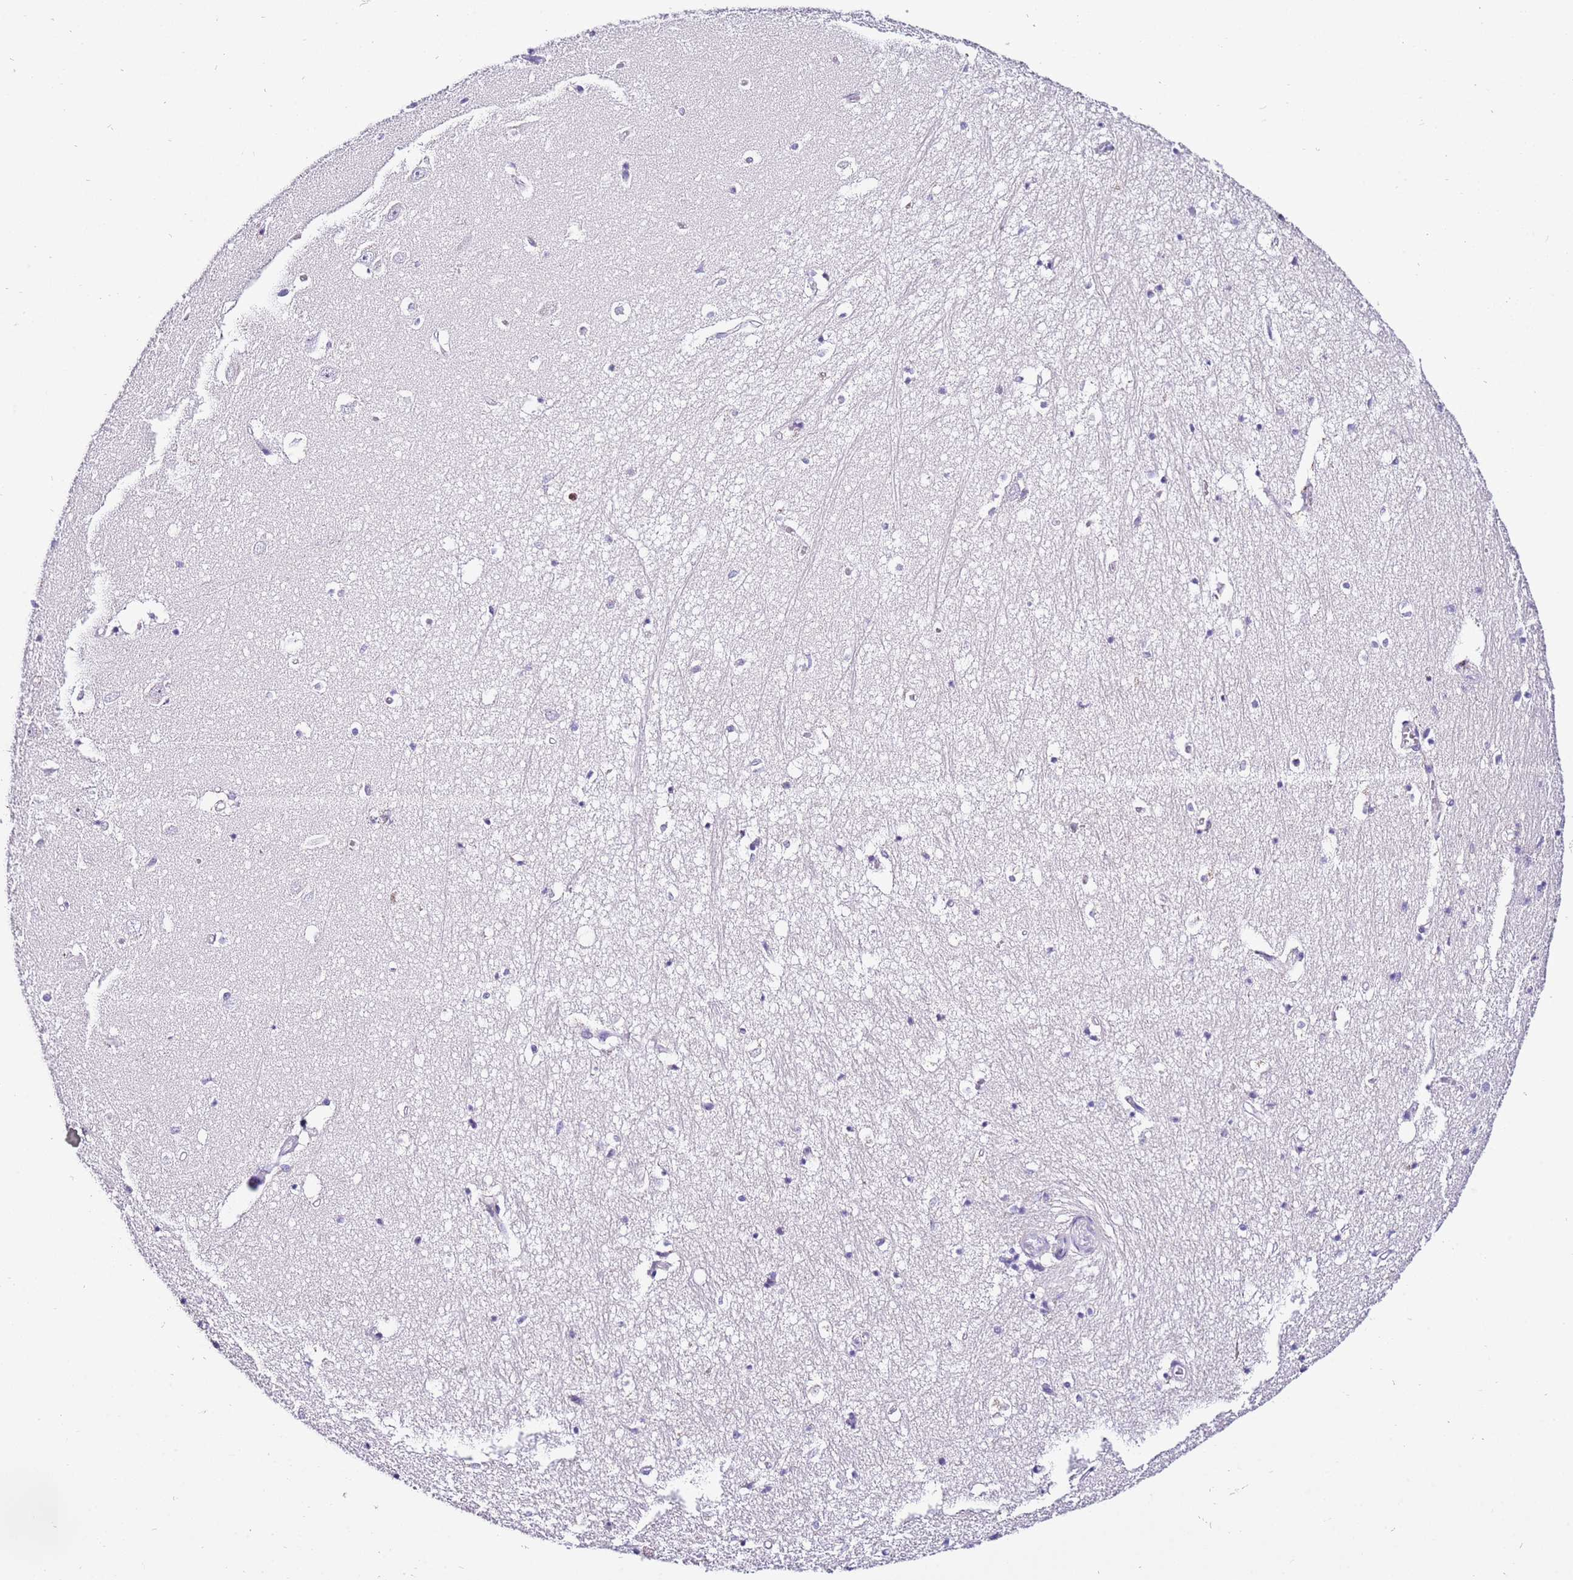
{"staining": {"intensity": "negative", "quantity": "none", "location": "none"}, "tissue": "hippocampus", "cell_type": "Glial cells", "image_type": "normal", "snomed": [{"axis": "morphology", "description": "Normal tissue, NOS"}, {"axis": "topography", "description": "Hippocampus"}], "caption": "This is an immunohistochemistry micrograph of benign hippocampus. There is no staining in glial cells.", "gene": "HGD", "patient": {"sex": "female", "age": 64}}